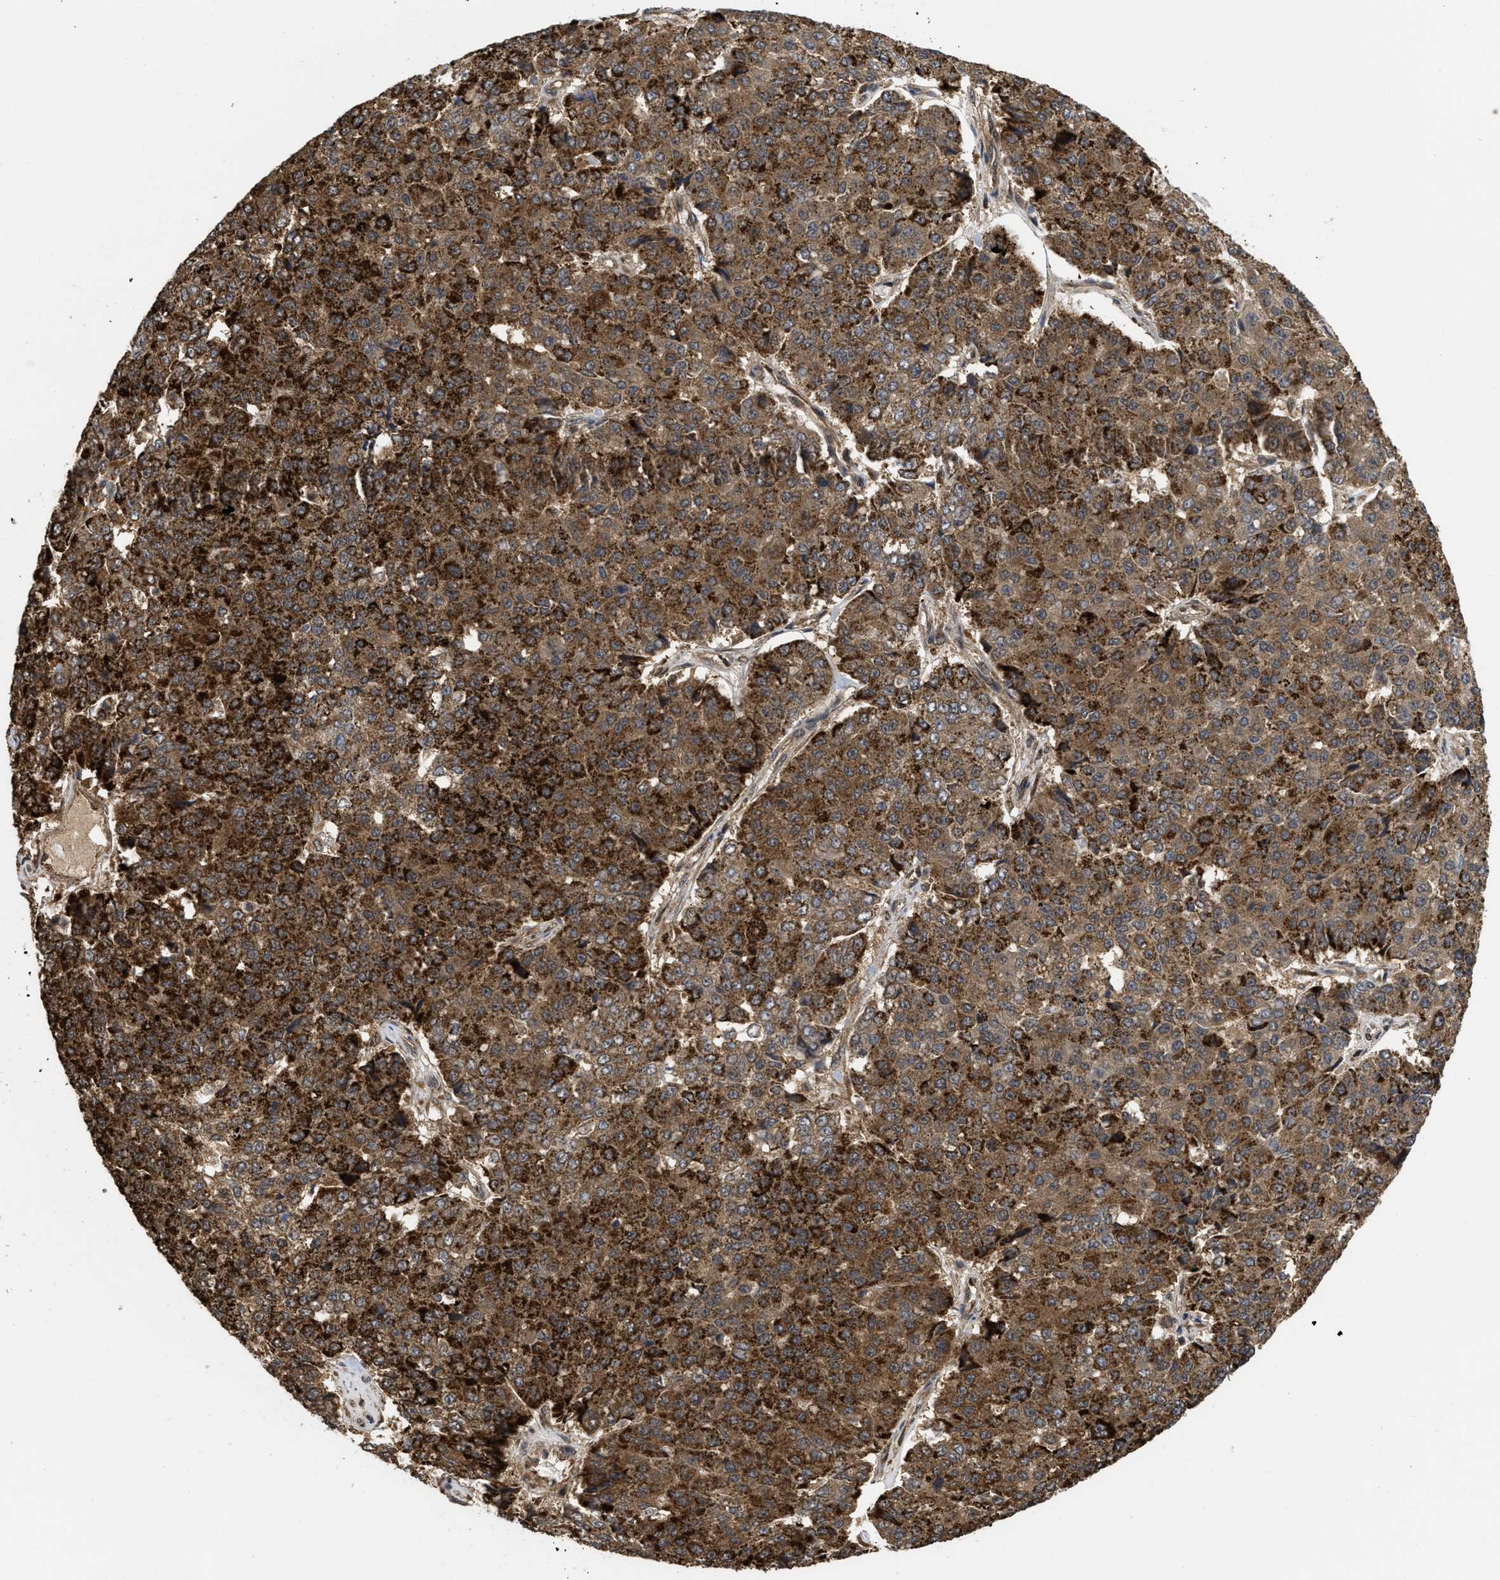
{"staining": {"intensity": "strong", "quantity": ">75%", "location": "cytoplasmic/membranous"}, "tissue": "pancreatic cancer", "cell_type": "Tumor cells", "image_type": "cancer", "snomed": [{"axis": "morphology", "description": "Adenocarcinoma, NOS"}, {"axis": "topography", "description": "Pancreas"}], "caption": "Pancreatic cancer (adenocarcinoma) stained with a brown dye demonstrates strong cytoplasmic/membranous positive positivity in approximately >75% of tumor cells.", "gene": "FZD6", "patient": {"sex": "male", "age": 50}}